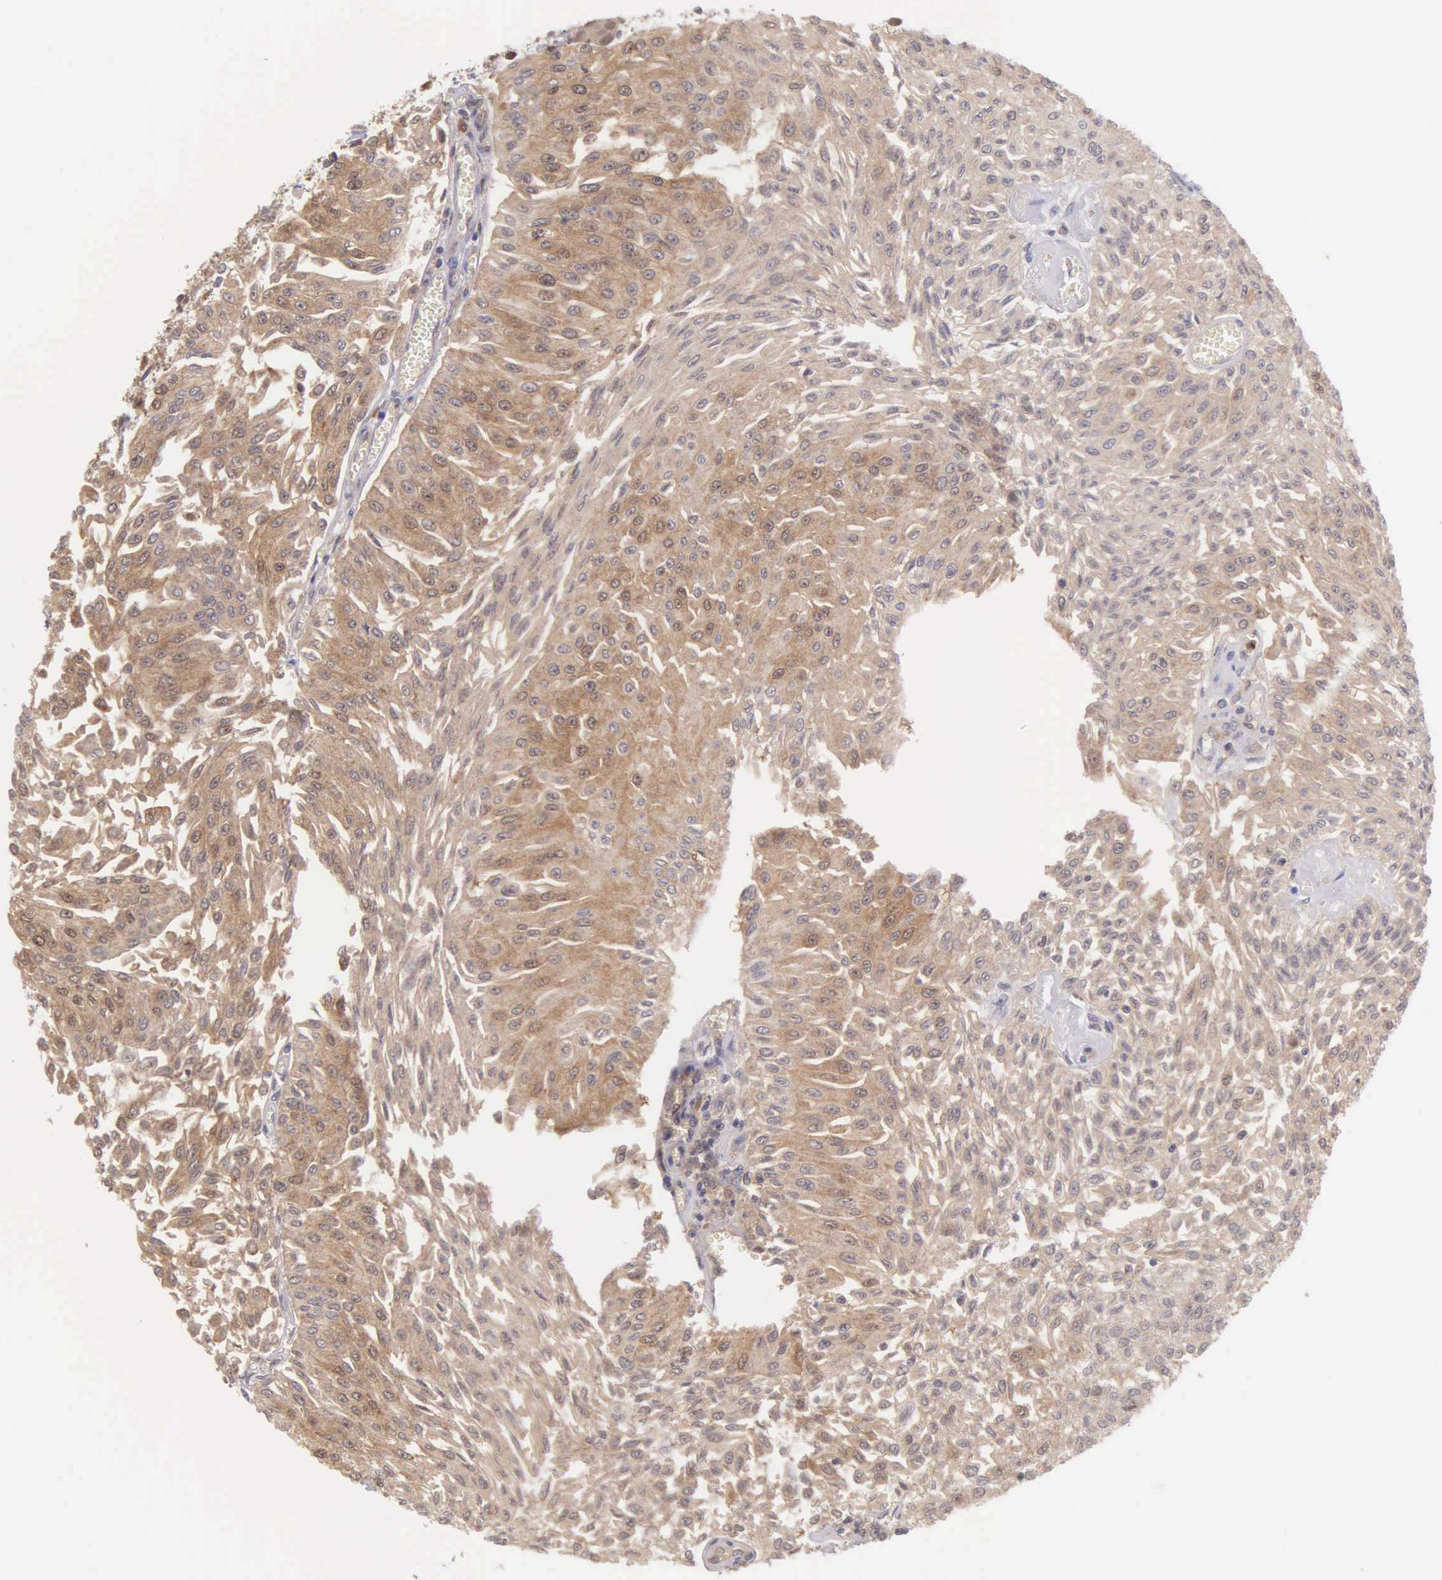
{"staining": {"intensity": "moderate", "quantity": ">75%", "location": "cytoplasmic/membranous"}, "tissue": "urothelial cancer", "cell_type": "Tumor cells", "image_type": "cancer", "snomed": [{"axis": "morphology", "description": "Urothelial carcinoma, Low grade"}, {"axis": "topography", "description": "Urinary bladder"}], "caption": "Urothelial carcinoma (low-grade) stained with a protein marker reveals moderate staining in tumor cells.", "gene": "BID", "patient": {"sex": "male", "age": 86}}